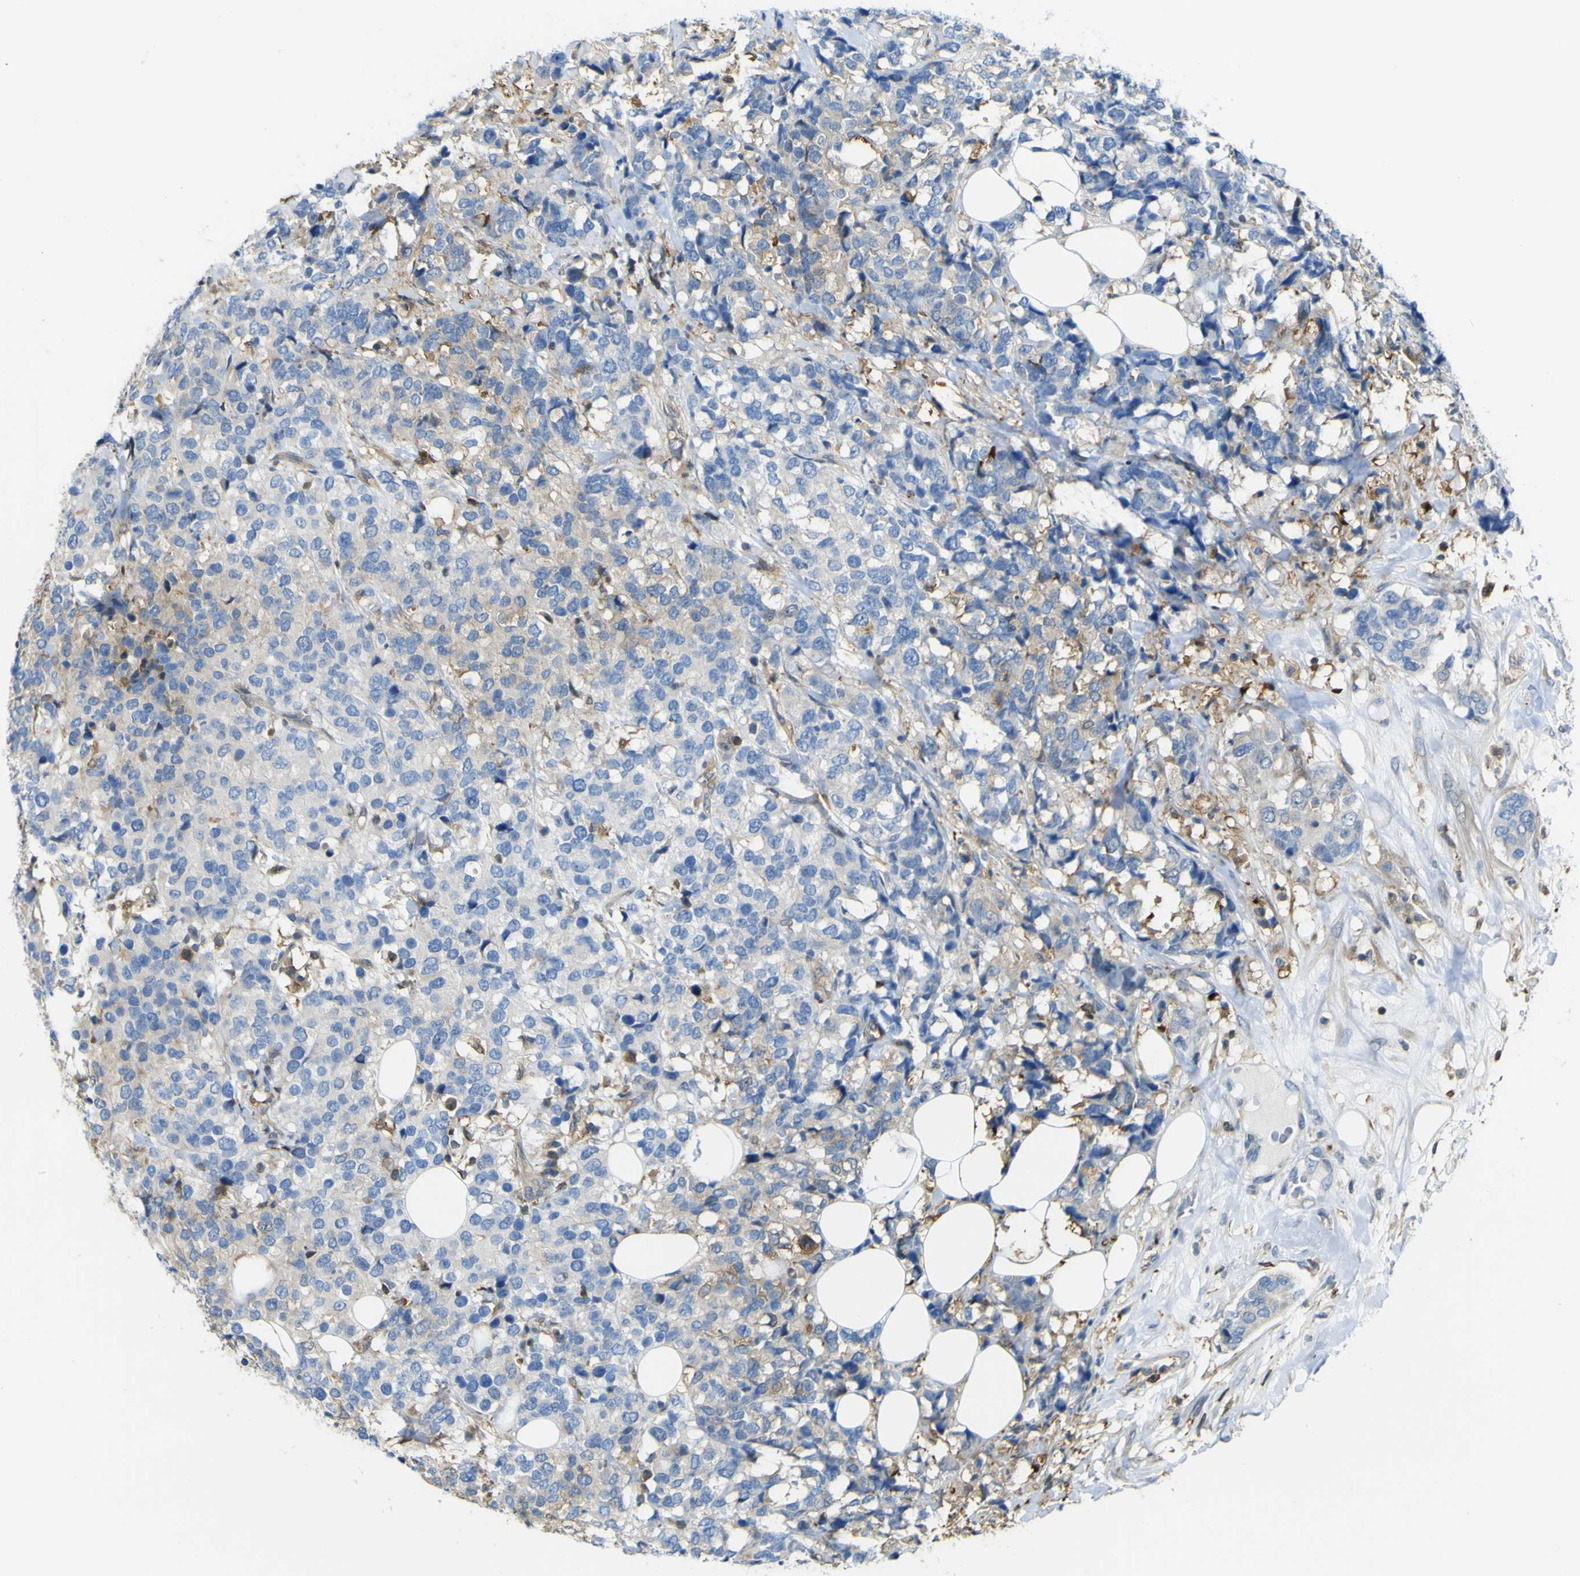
{"staining": {"intensity": "moderate", "quantity": "<25%", "location": "cytoplasmic/membranous"}, "tissue": "breast cancer", "cell_type": "Tumor cells", "image_type": "cancer", "snomed": [{"axis": "morphology", "description": "Lobular carcinoma"}, {"axis": "topography", "description": "Breast"}], "caption": "Breast cancer tissue shows moderate cytoplasmic/membranous staining in approximately <25% of tumor cells, visualized by immunohistochemistry.", "gene": "ABHD3", "patient": {"sex": "female", "age": 59}}